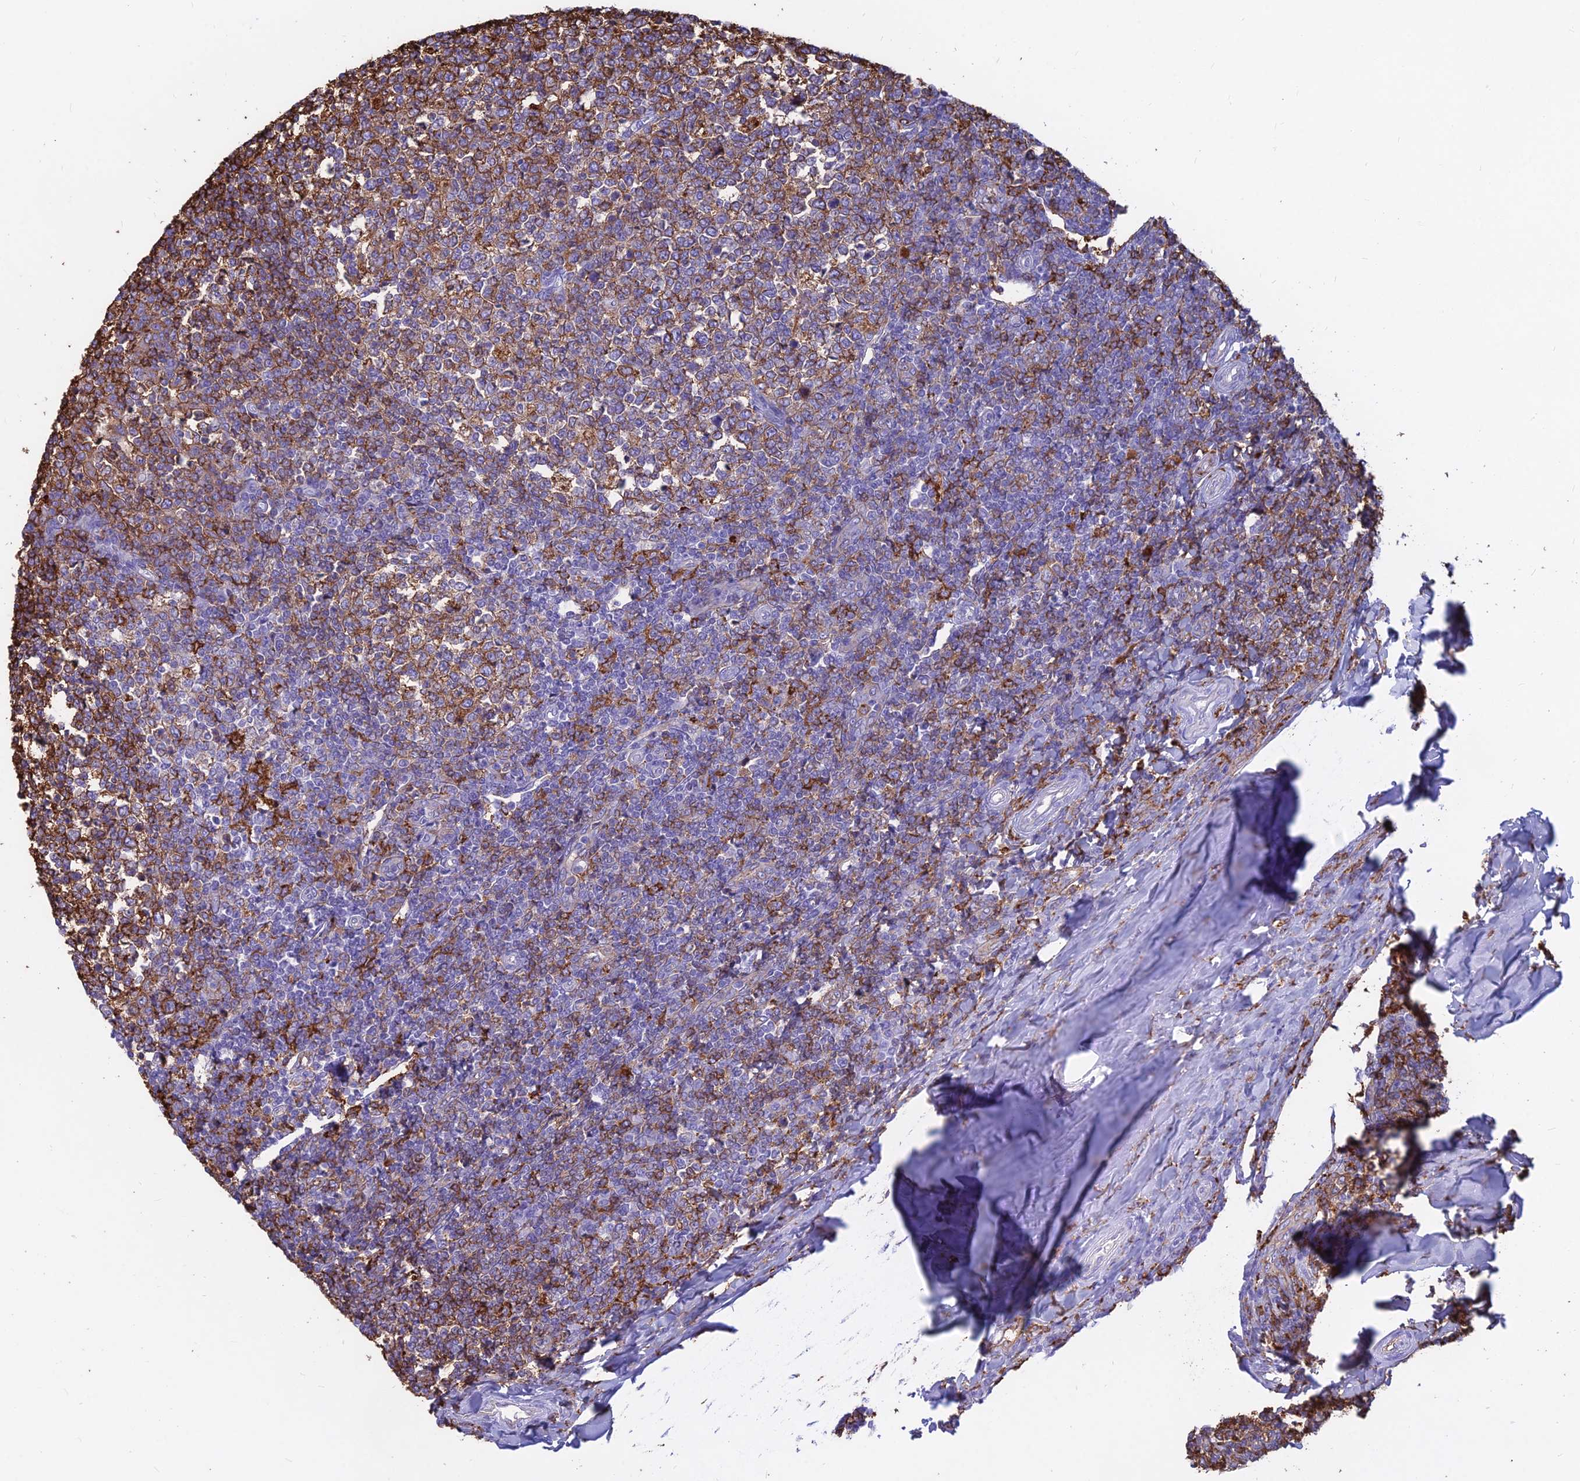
{"staining": {"intensity": "moderate", "quantity": ">75%", "location": "cytoplasmic/membranous"}, "tissue": "tonsil", "cell_type": "Germinal center cells", "image_type": "normal", "snomed": [{"axis": "morphology", "description": "Normal tissue, NOS"}, {"axis": "topography", "description": "Tonsil"}], "caption": "Immunohistochemistry (IHC) photomicrograph of benign human tonsil stained for a protein (brown), which demonstrates medium levels of moderate cytoplasmic/membranous staining in about >75% of germinal center cells.", "gene": "HLA", "patient": {"sex": "female", "age": 19}}